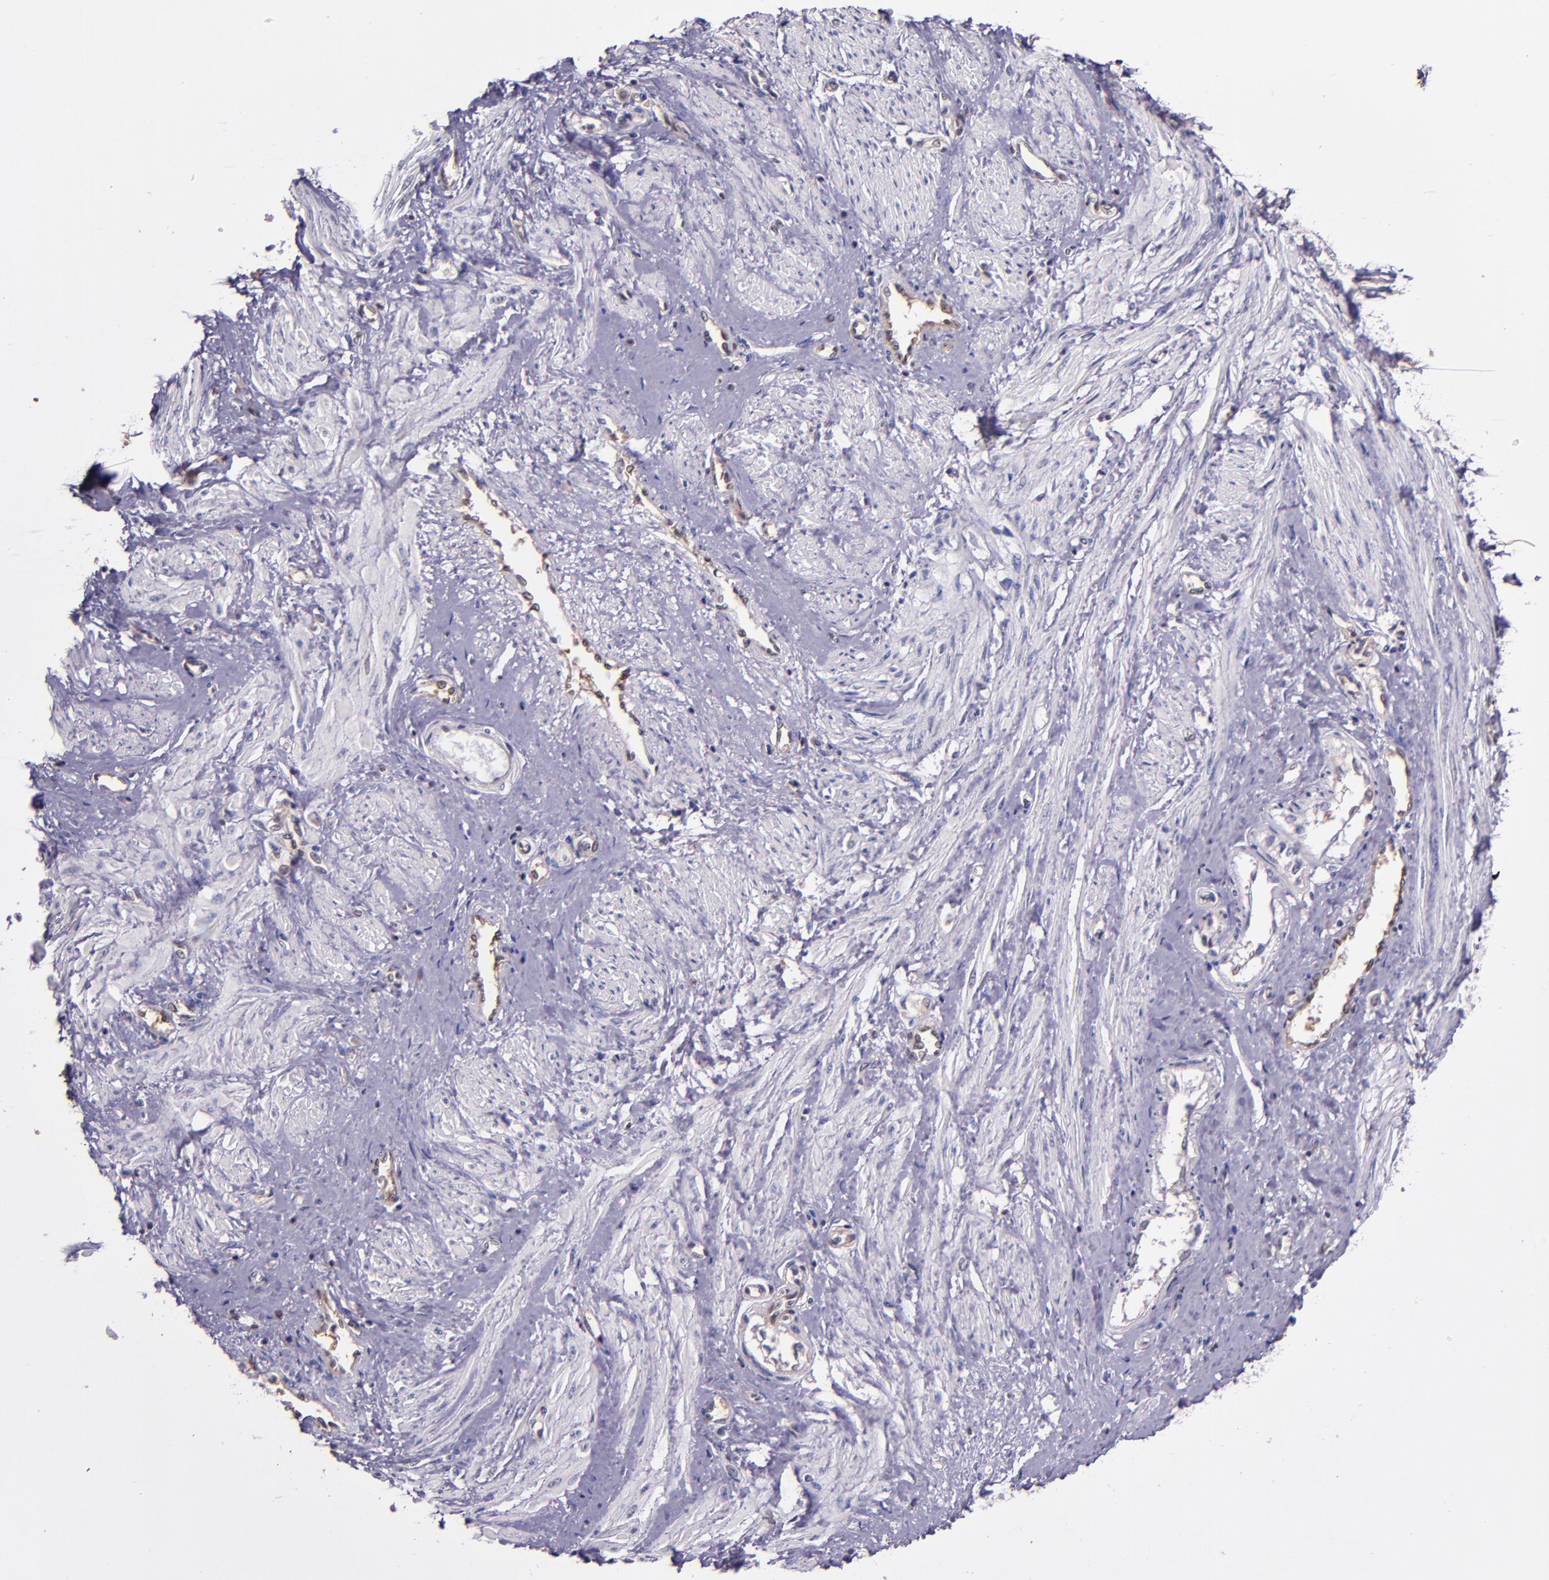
{"staining": {"intensity": "weak", "quantity": "25%-75%", "location": "nuclear"}, "tissue": "smooth muscle", "cell_type": "Smooth muscle cells", "image_type": "normal", "snomed": [{"axis": "morphology", "description": "Normal tissue, NOS"}, {"axis": "topography", "description": "Smooth muscle"}, {"axis": "topography", "description": "Uterus"}], "caption": "Protein staining by immunohistochemistry reveals weak nuclear expression in about 25%-75% of smooth muscle cells in benign smooth muscle. Using DAB (brown) and hematoxylin (blue) stains, captured at high magnification using brightfield microscopy.", "gene": "STAT6", "patient": {"sex": "female", "age": 39}}